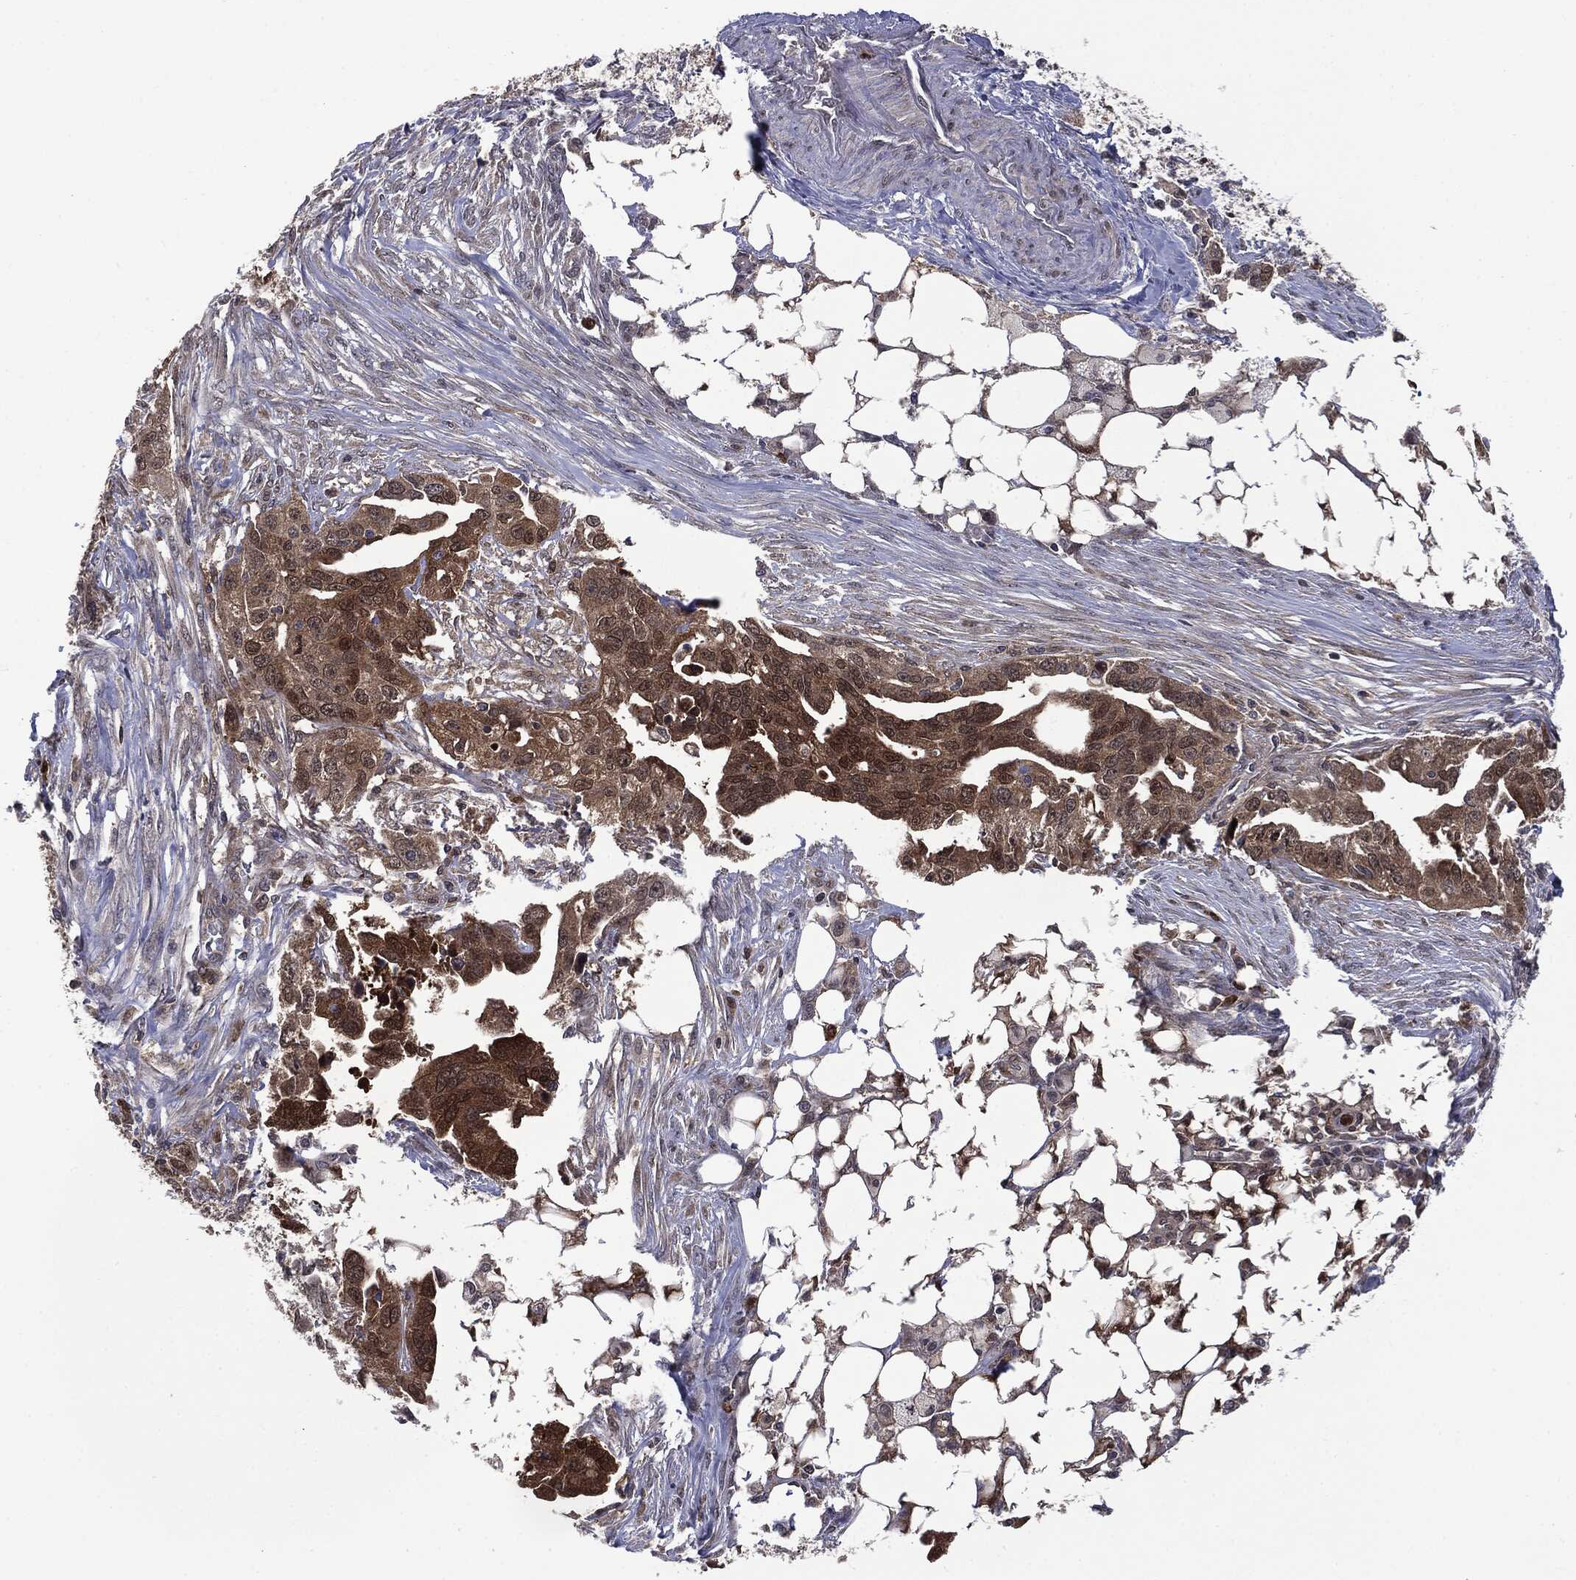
{"staining": {"intensity": "moderate", "quantity": ">75%", "location": "cytoplasmic/membranous"}, "tissue": "ovarian cancer", "cell_type": "Tumor cells", "image_type": "cancer", "snomed": [{"axis": "morphology", "description": "Carcinoma, endometroid"}, {"axis": "morphology", "description": "Cystadenocarcinoma, serous, NOS"}, {"axis": "topography", "description": "Ovary"}], "caption": "This is a photomicrograph of IHC staining of ovarian cancer, which shows moderate expression in the cytoplasmic/membranous of tumor cells.", "gene": "GPI", "patient": {"sex": "female", "age": 45}}